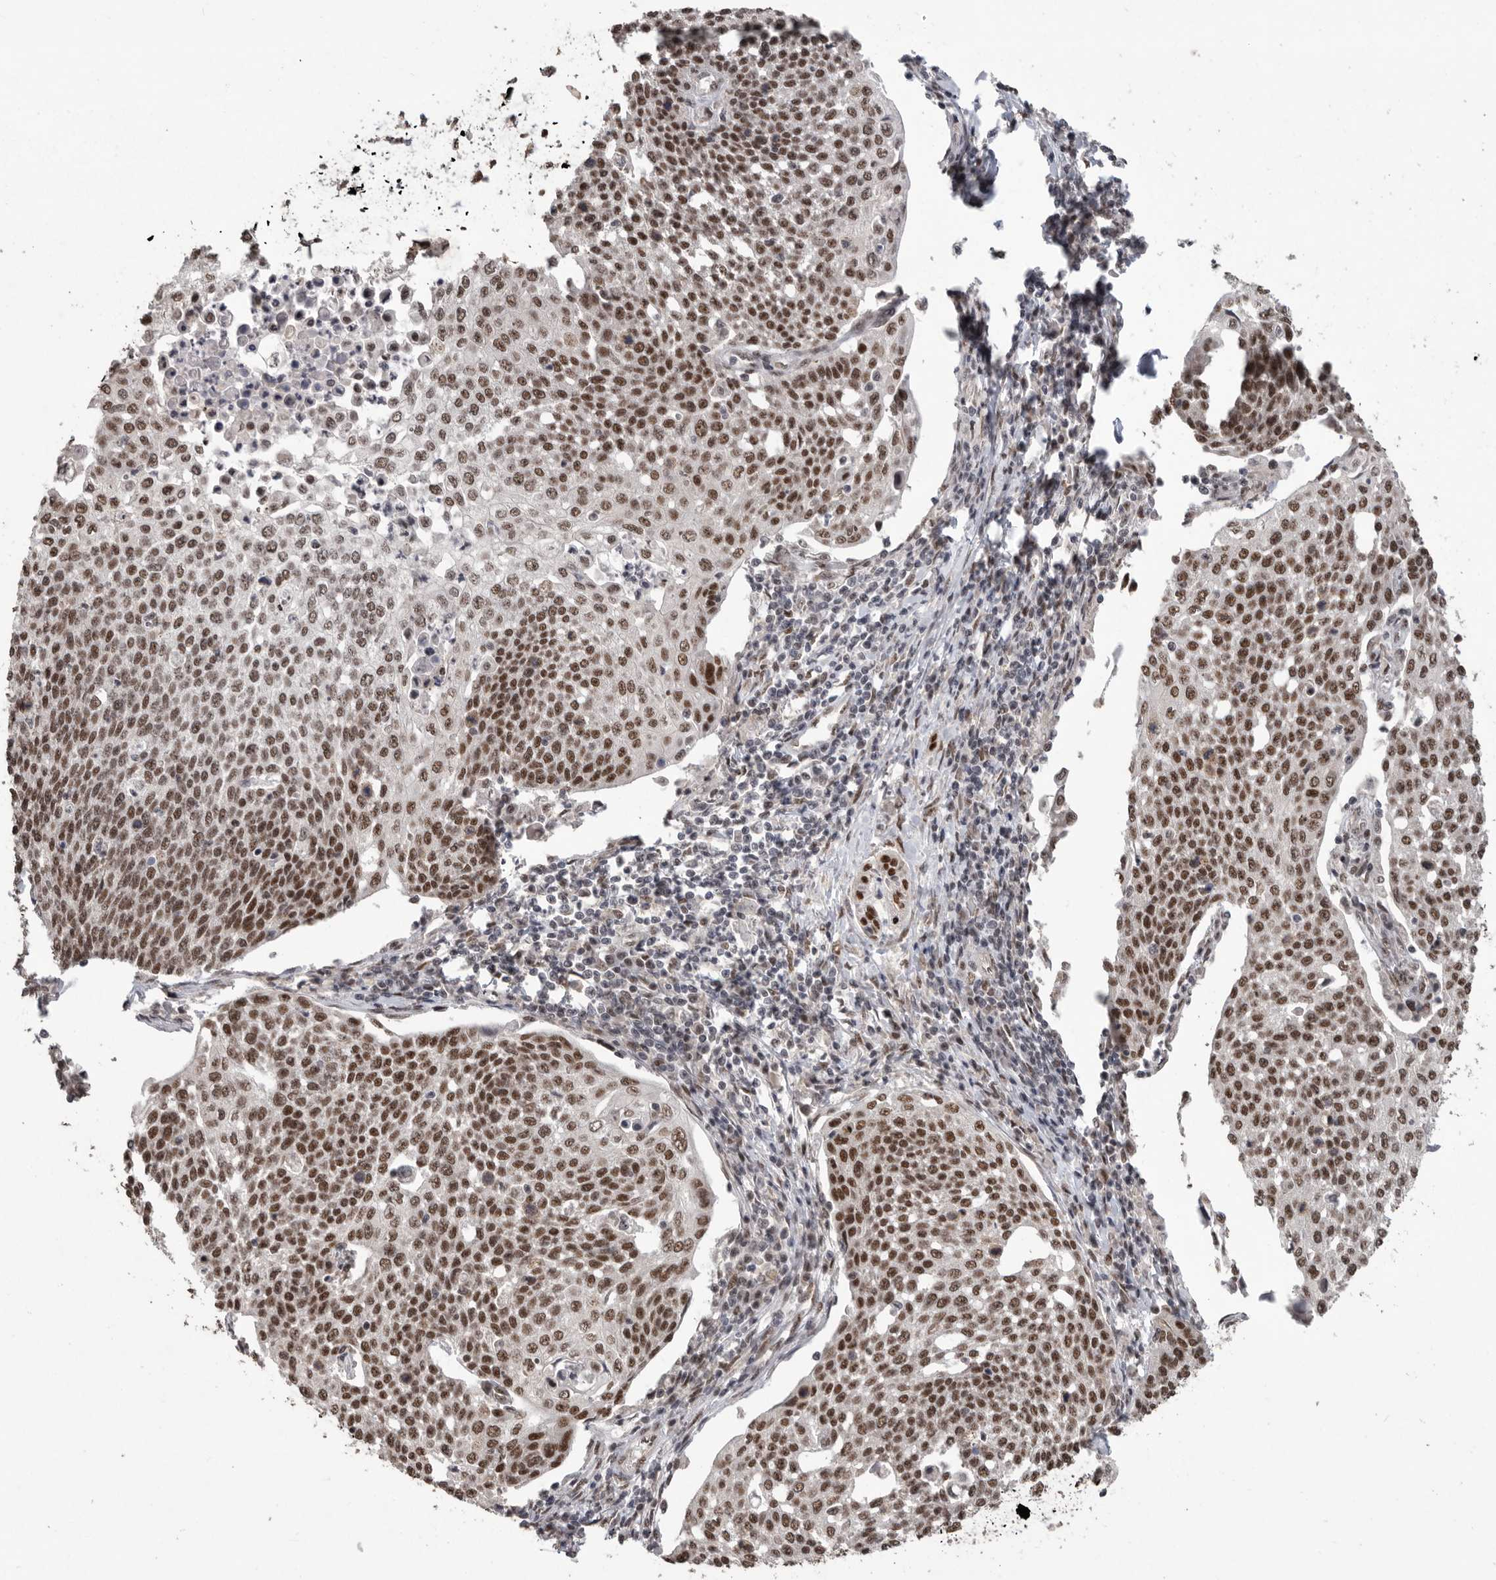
{"staining": {"intensity": "strong", "quantity": ">75%", "location": "nuclear"}, "tissue": "cervical cancer", "cell_type": "Tumor cells", "image_type": "cancer", "snomed": [{"axis": "morphology", "description": "Squamous cell carcinoma, NOS"}, {"axis": "topography", "description": "Cervix"}], "caption": "A micrograph showing strong nuclear positivity in about >75% of tumor cells in cervical cancer (squamous cell carcinoma), as visualized by brown immunohistochemical staining.", "gene": "PPP1R10", "patient": {"sex": "female", "age": 34}}